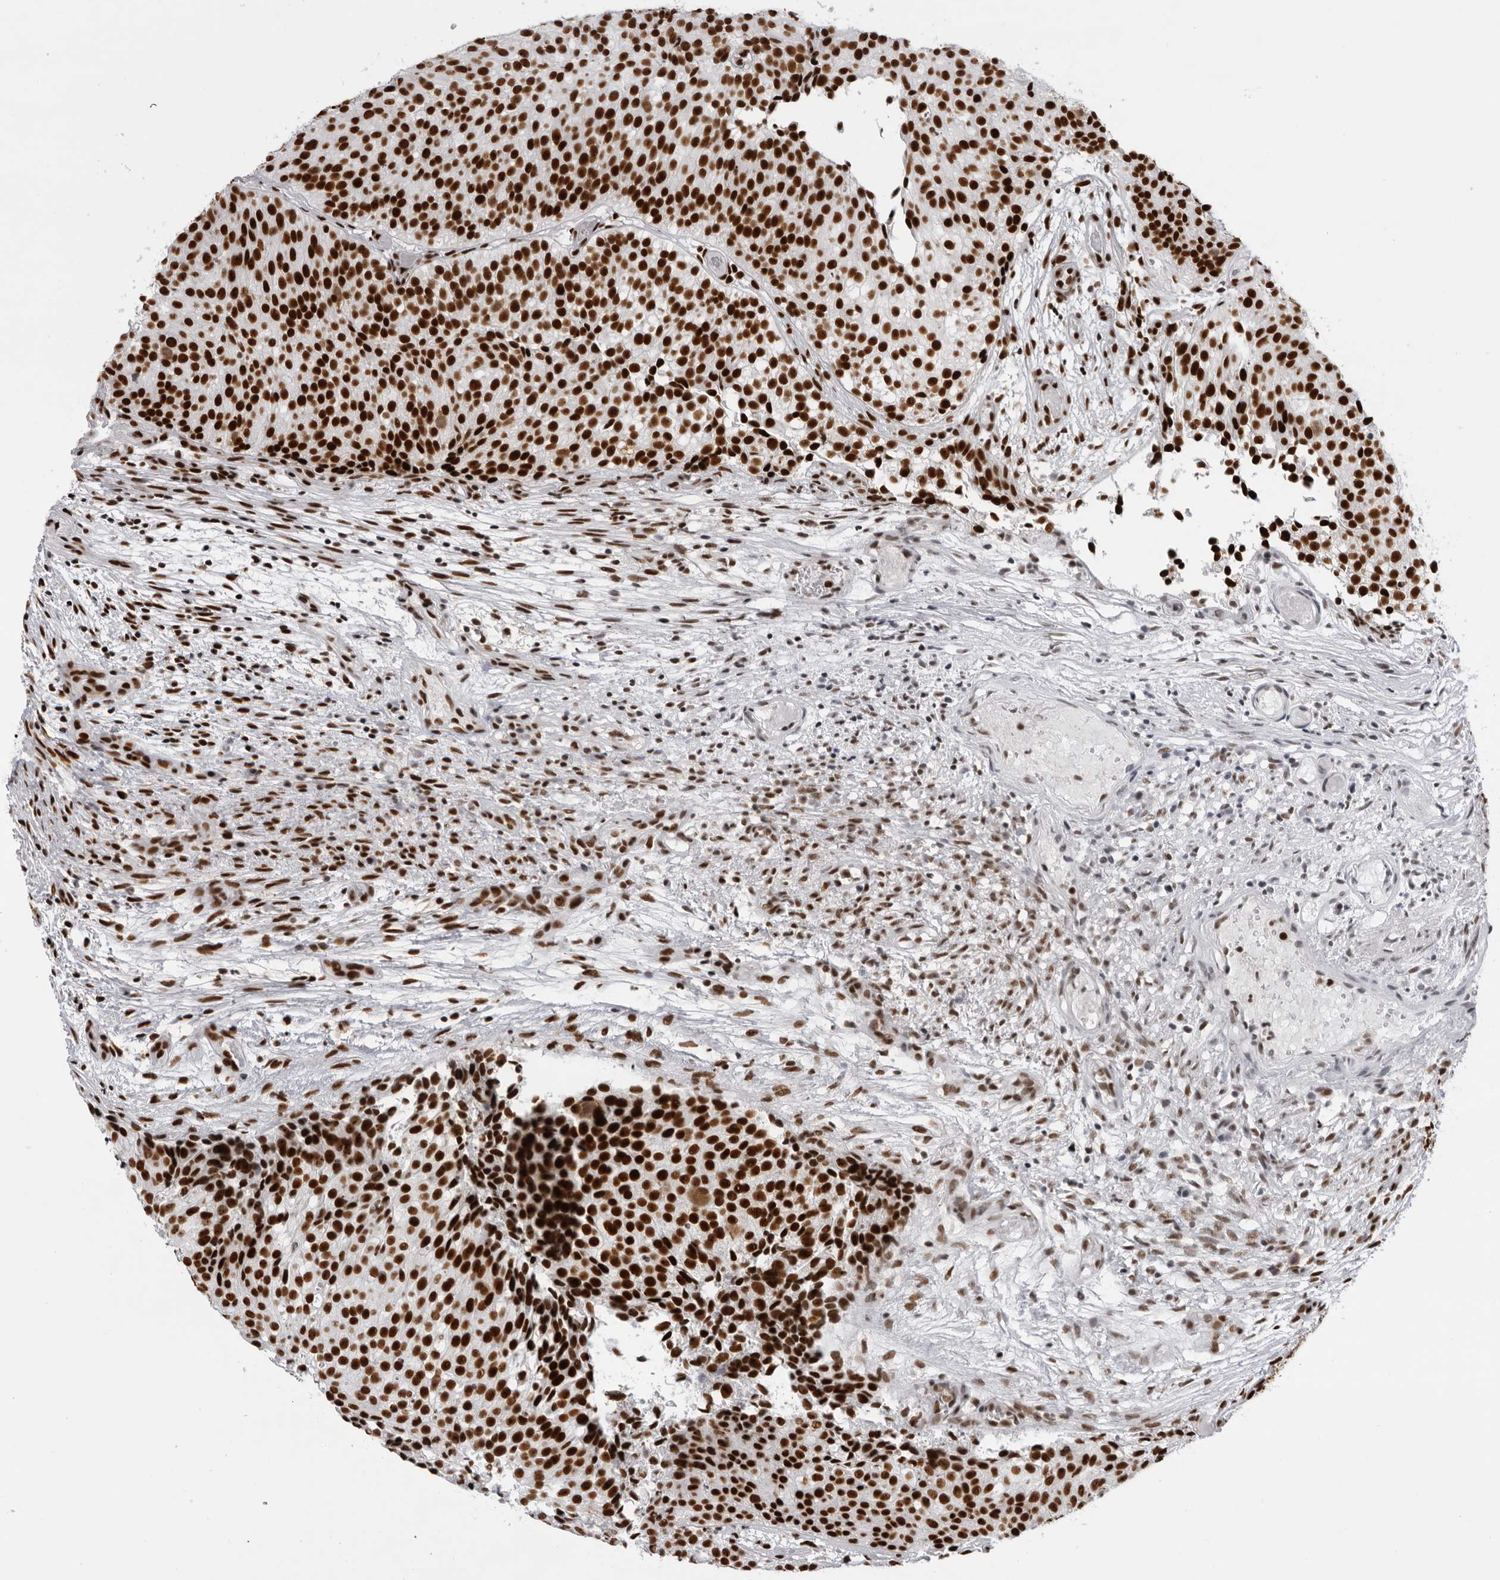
{"staining": {"intensity": "strong", "quantity": ">75%", "location": "nuclear"}, "tissue": "urothelial cancer", "cell_type": "Tumor cells", "image_type": "cancer", "snomed": [{"axis": "morphology", "description": "Urothelial carcinoma, Low grade"}, {"axis": "topography", "description": "Urinary bladder"}], "caption": "Immunohistochemistry (DAB (3,3'-diaminobenzidine)) staining of human low-grade urothelial carcinoma exhibits strong nuclear protein positivity in approximately >75% of tumor cells.", "gene": "DHX9", "patient": {"sex": "male", "age": 86}}